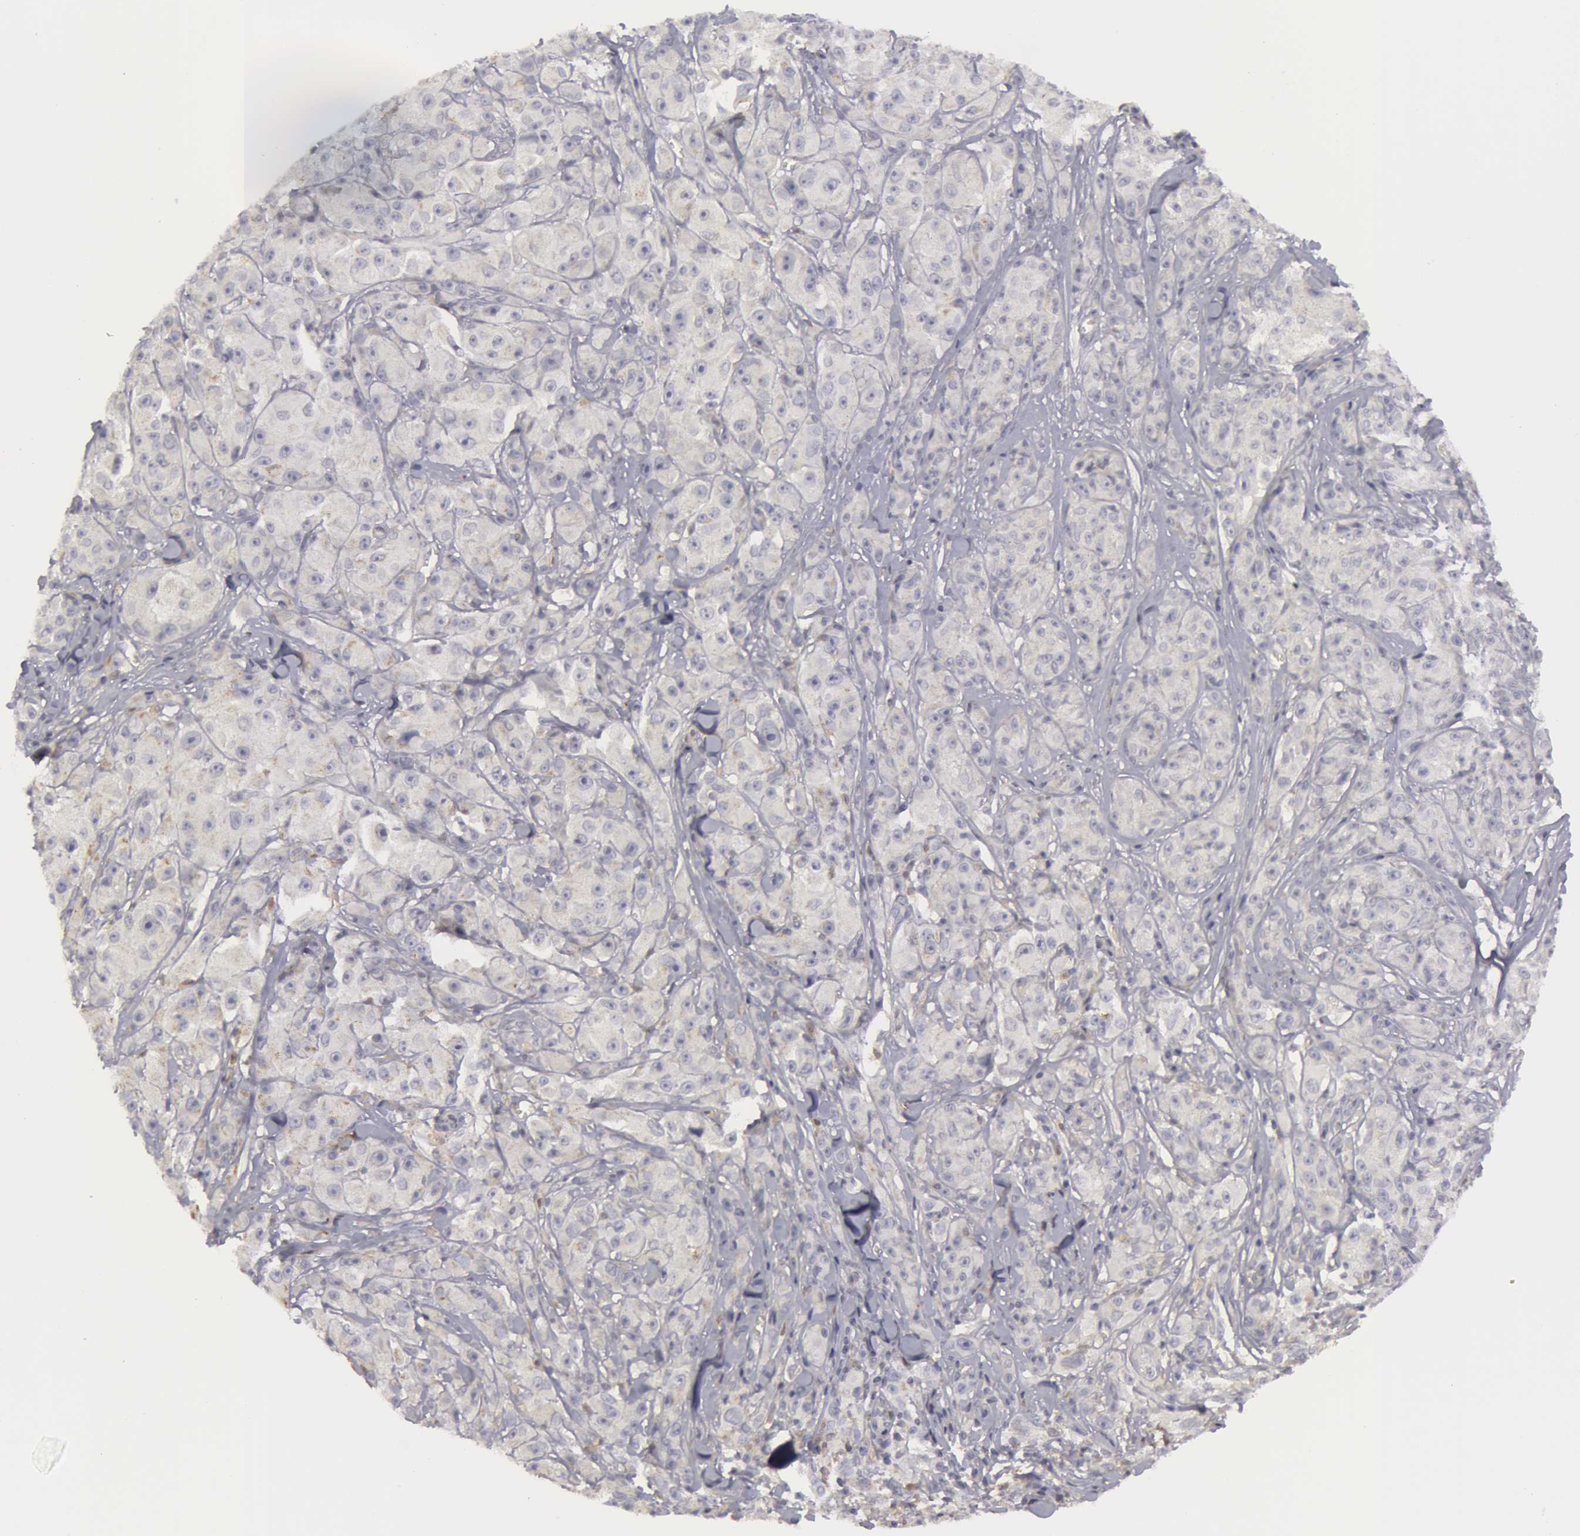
{"staining": {"intensity": "weak", "quantity": "<25%", "location": "cytoplasmic/membranous"}, "tissue": "melanoma", "cell_type": "Tumor cells", "image_type": "cancer", "snomed": [{"axis": "morphology", "description": "Malignant melanoma, NOS"}, {"axis": "topography", "description": "Skin"}], "caption": "Photomicrograph shows no significant protein positivity in tumor cells of melanoma. Brightfield microscopy of immunohistochemistry stained with DAB (brown) and hematoxylin (blue), captured at high magnification.", "gene": "CAT", "patient": {"sex": "male", "age": 56}}